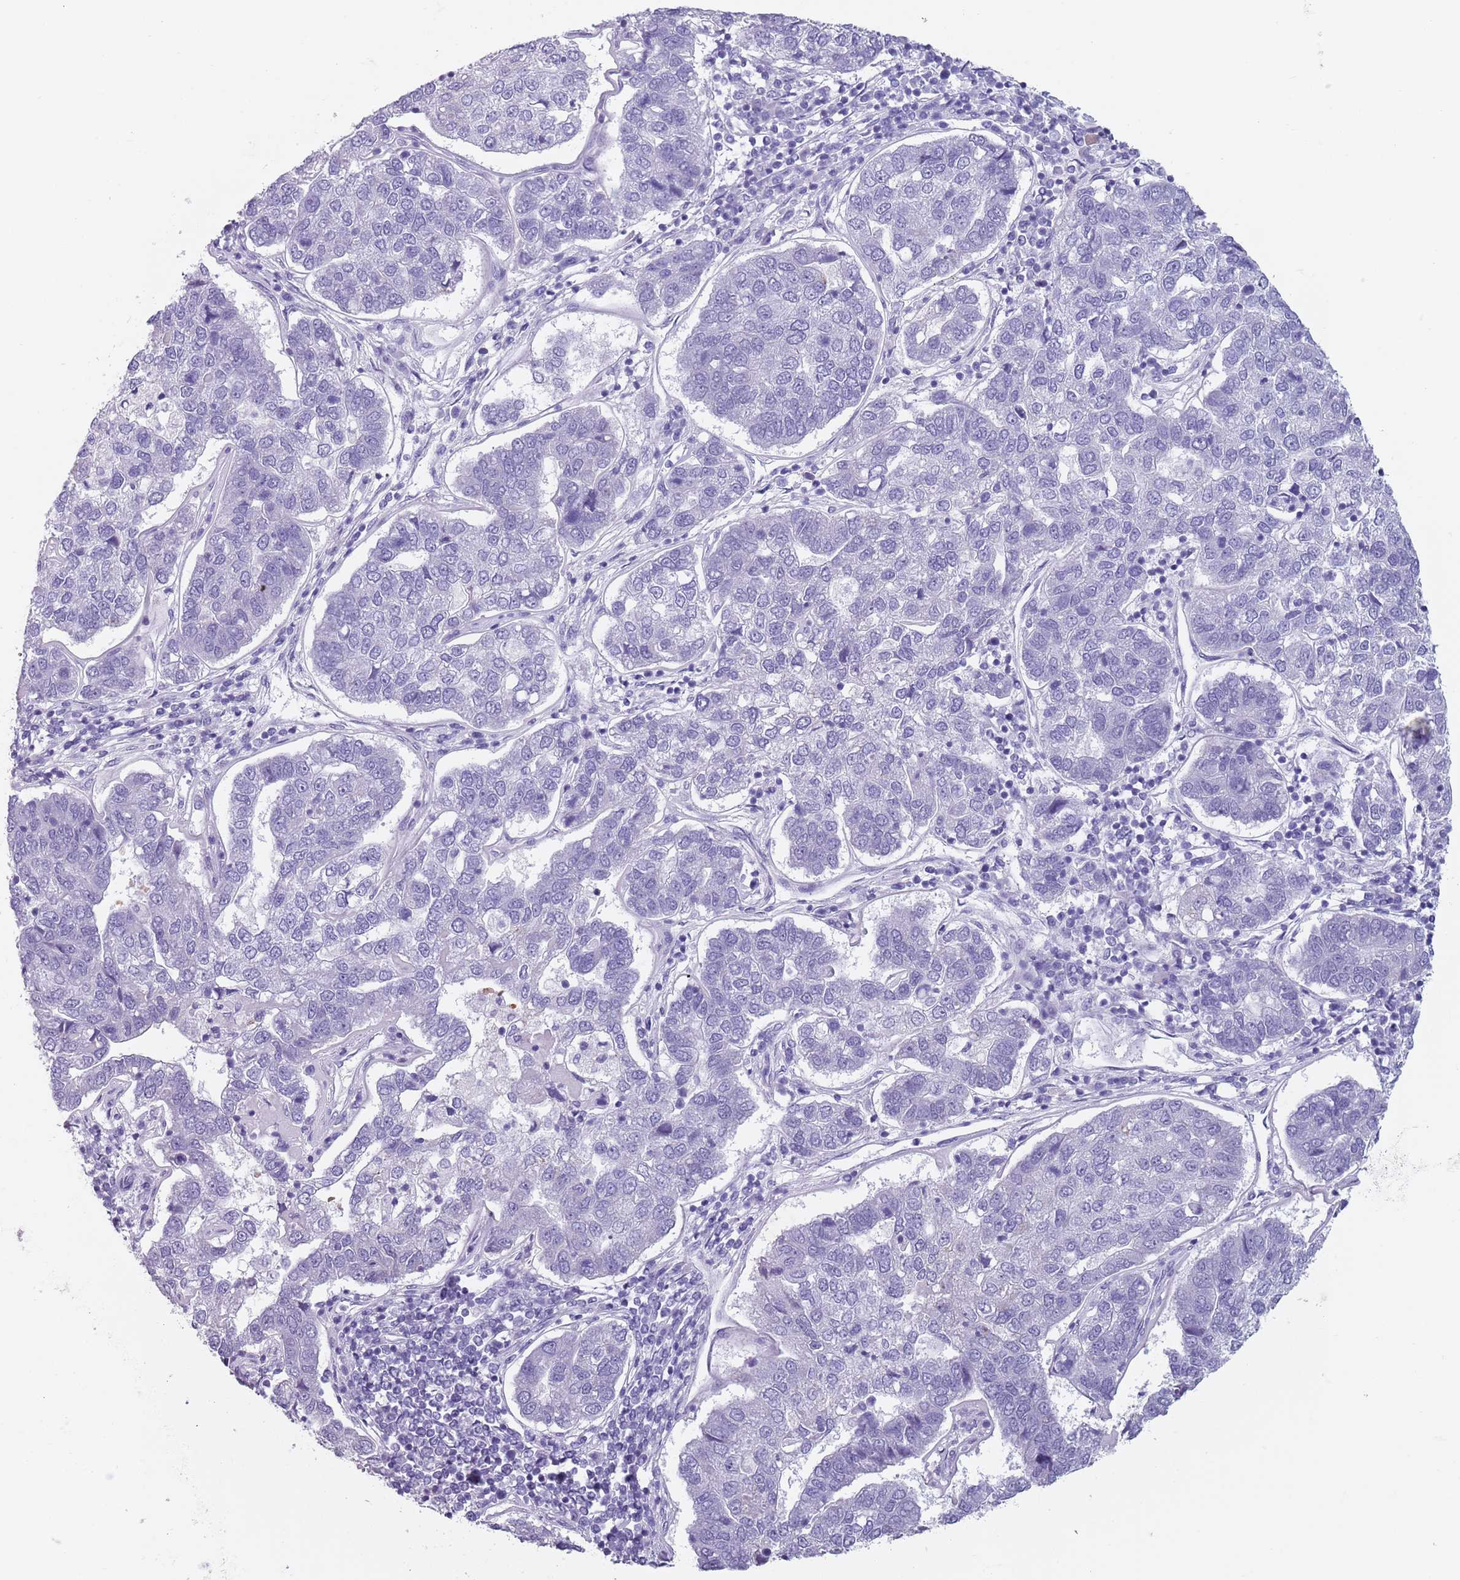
{"staining": {"intensity": "negative", "quantity": "none", "location": "none"}, "tissue": "pancreatic cancer", "cell_type": "Tumor cells", "image_type": "cancer", "snomed": [{"axis": "morphology", "description": "Adenocarcinoma, NOS"}, {"axis": "topography", "description": "Pancreas"}], "caption": "IHC photomicrograph of adenocarcinoma (pancreatic) stained for a protein (brown), which demonstrates no positivity in tumor cells. (IHC, brightfield microscopy, high magnification).", "gene": "SPESP1", "patient": {"sex": "female", "age": 61}}